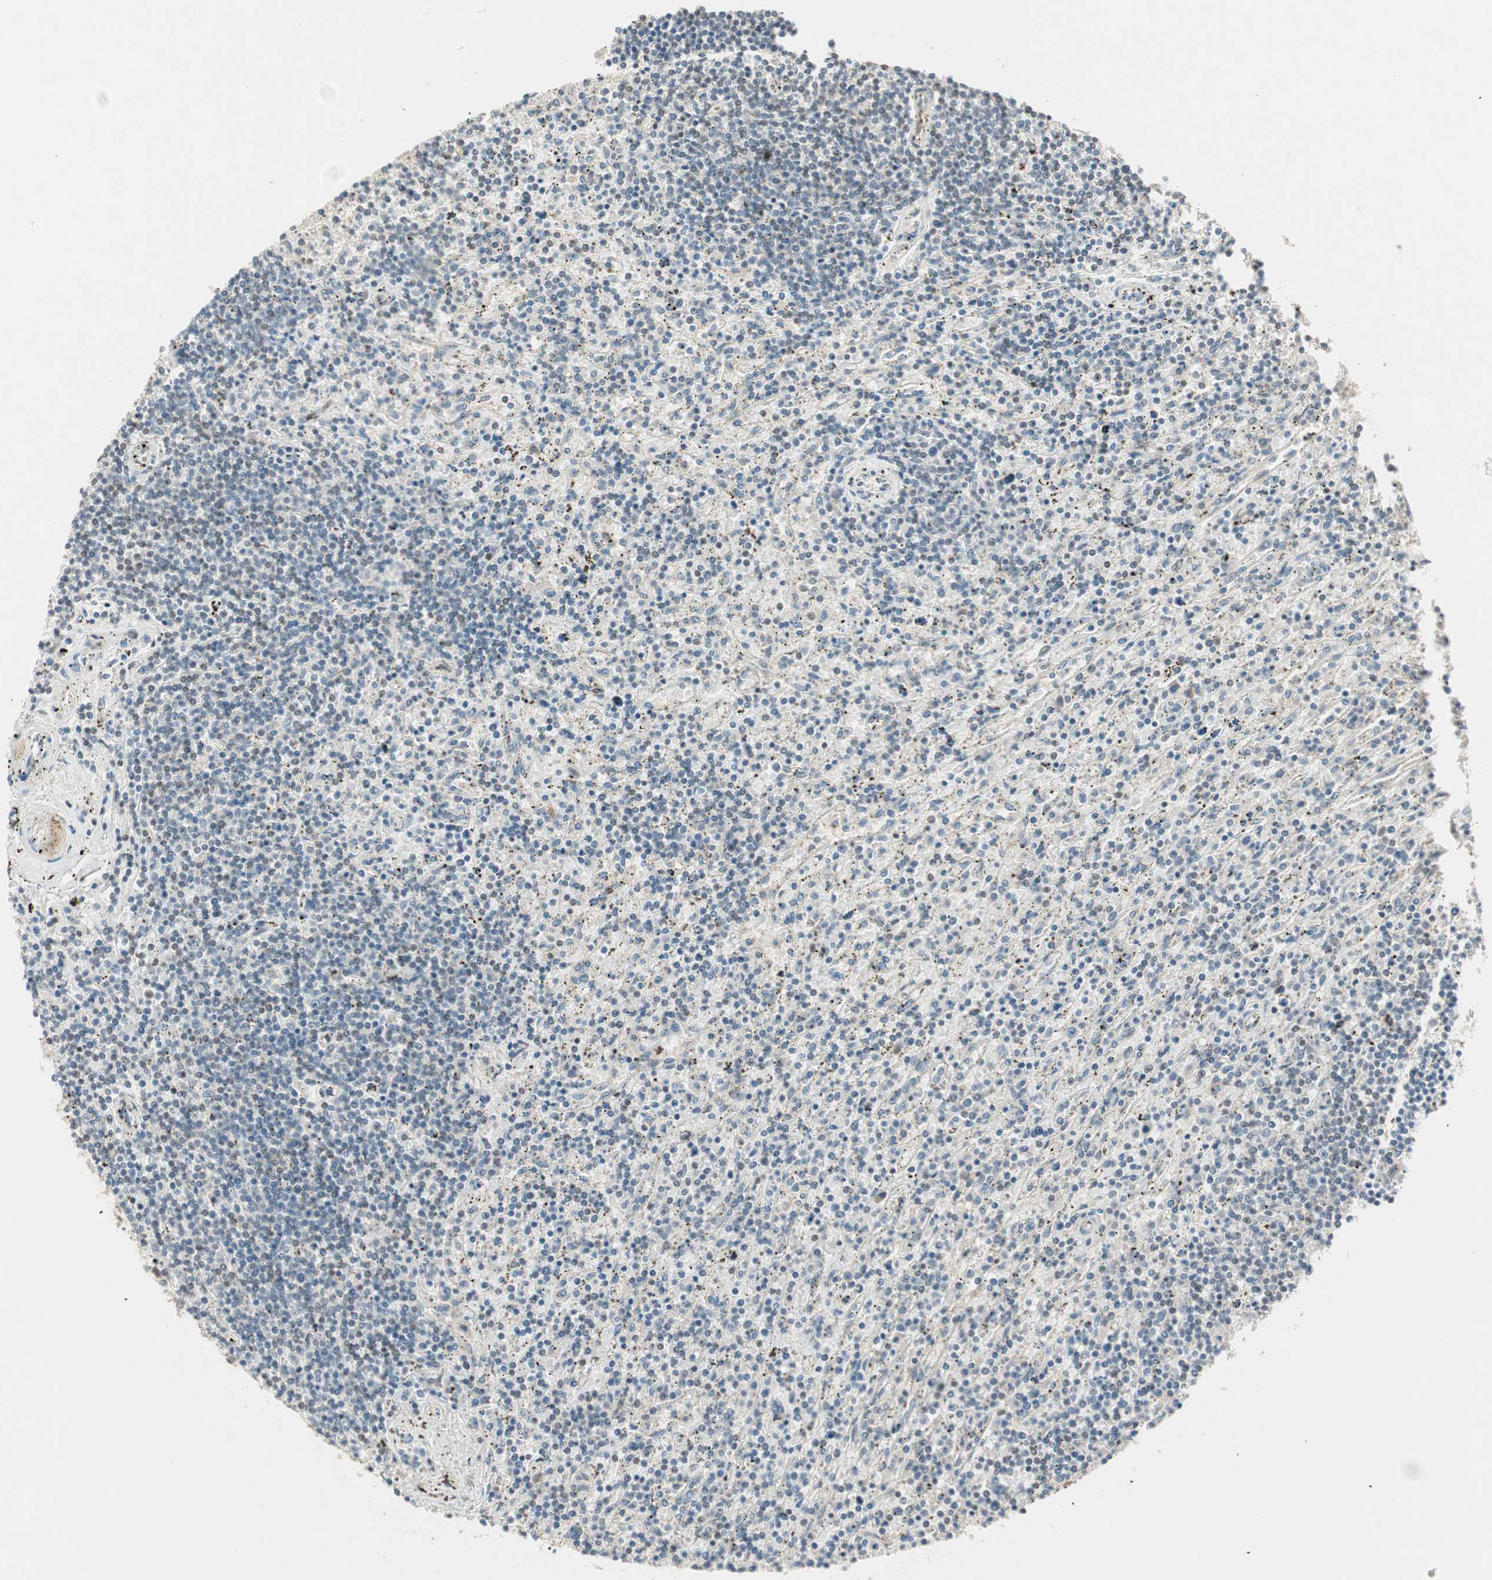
{"staining": {"intensity": "weak", "quantity": "<25%", "location": "nuclear"}, "tissue": "lymphoma", "cell_type": "Tumor cells", "image_type": "cancer", "snomed": [{"axis": "morphology", "description": "Malignant lymphoma, non-Hodgkin's type, Low grade"}, {"axis": "topography", "description": "Spleen"}], "caption": "IHC histopathology image of neoplastic tissue: human low-grade malignant lymphoma, non-Hodgkin's type stained with DAB (3,3'-diaminobenzidine) demonstrates no significant protein staining in tumor cells.", "gene": "ACSL5", "patient": {"sex": "male", "age": 76}}